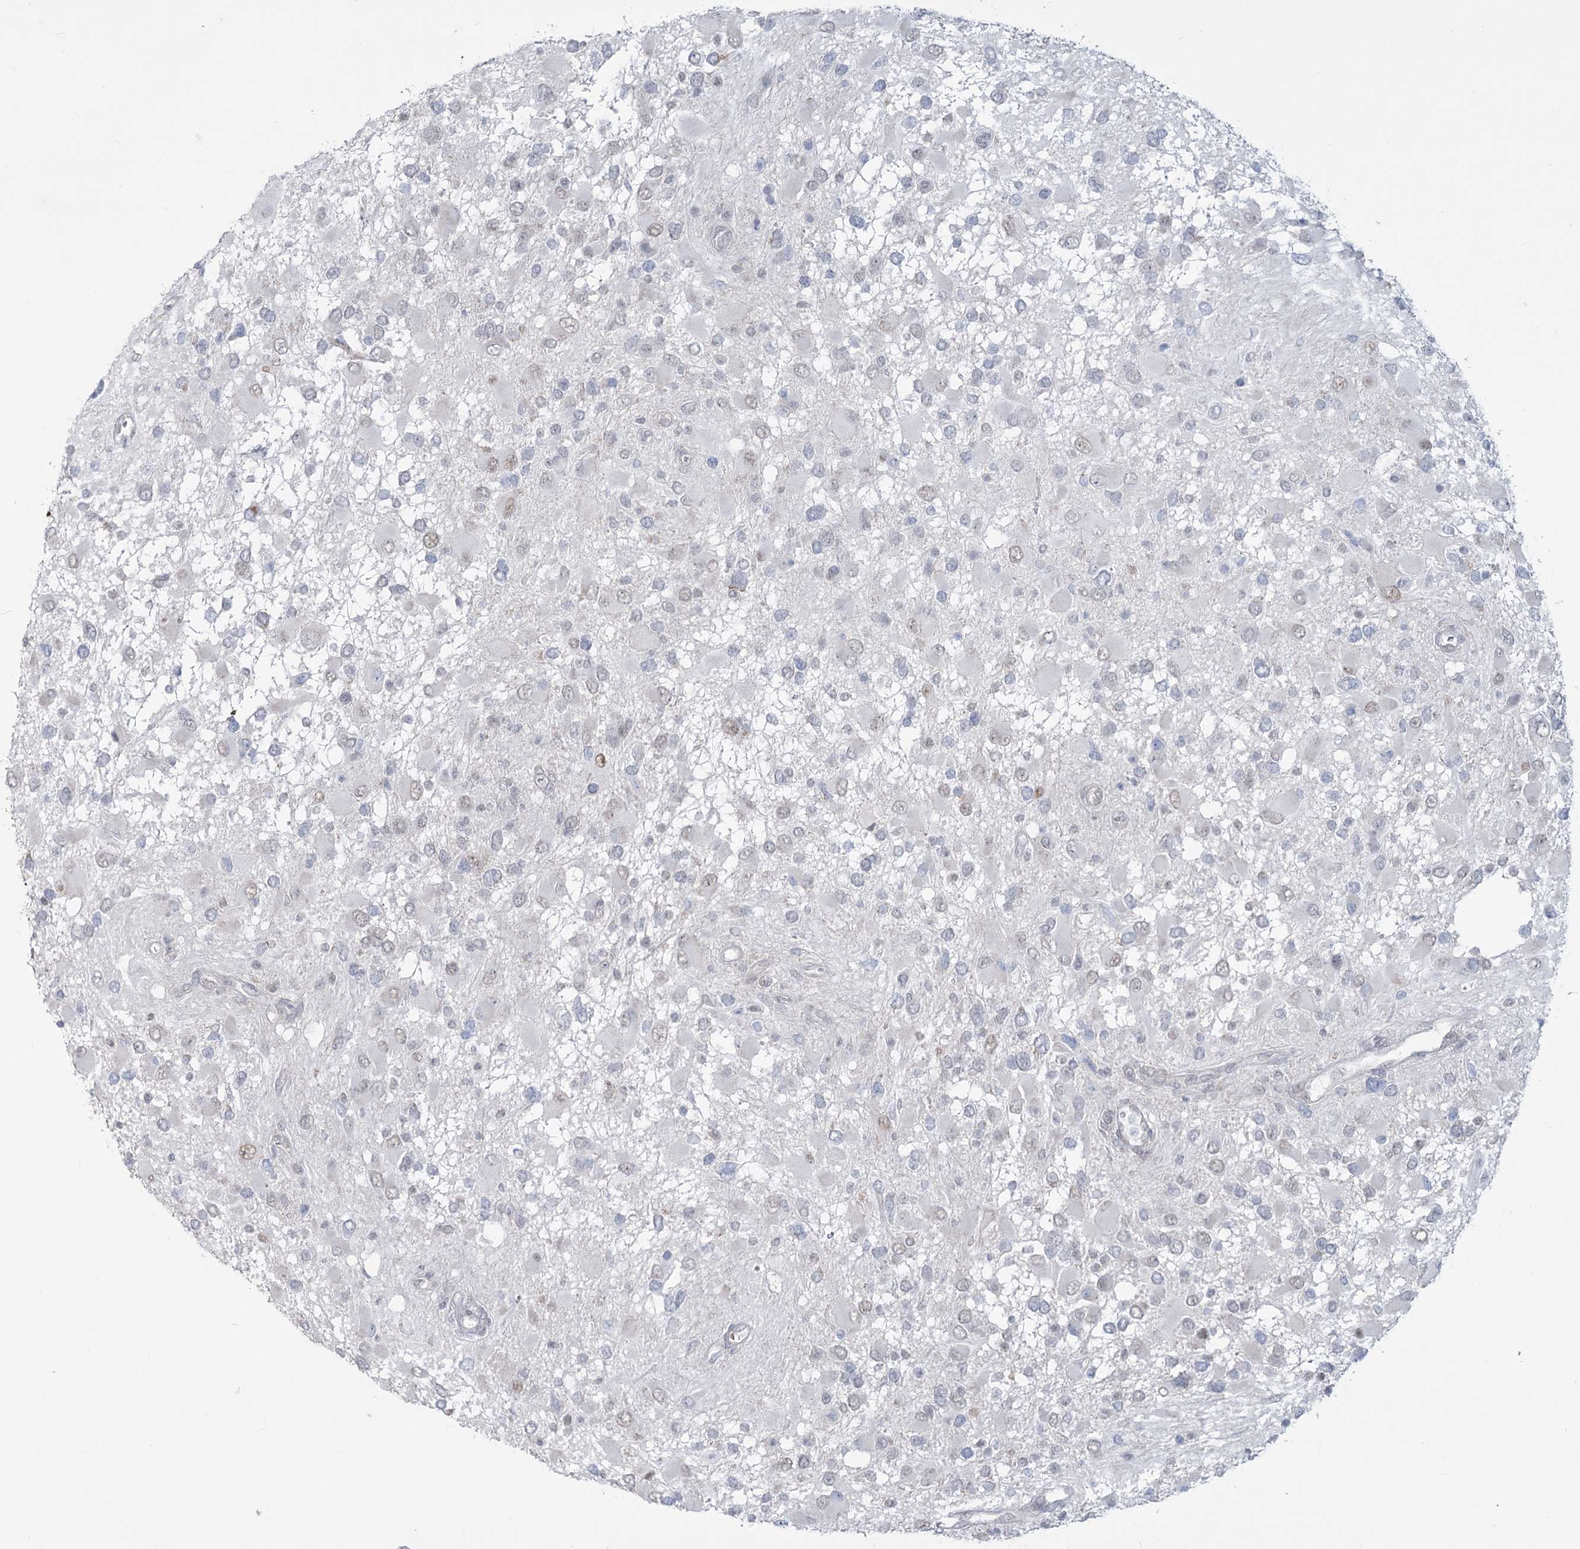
{"staining": {"intensity": "negative", "quantity": "none", "location": "none"}, "tissue": "glioma", "cell_type": "Tumor cells", "image_type": "cancer", "snomed": [{"axis": "morphology", "description": "Glioma, malignant, High grade"}, {"axis": "topography", "description": "Brain"}], "caption": "This is an immunohistochemistry (IHC) image of malignant glioma (high-grade). There is no staining in tumor cells.", "gene": "MTG1", "patient": {"sex": "male", "age": 53}}